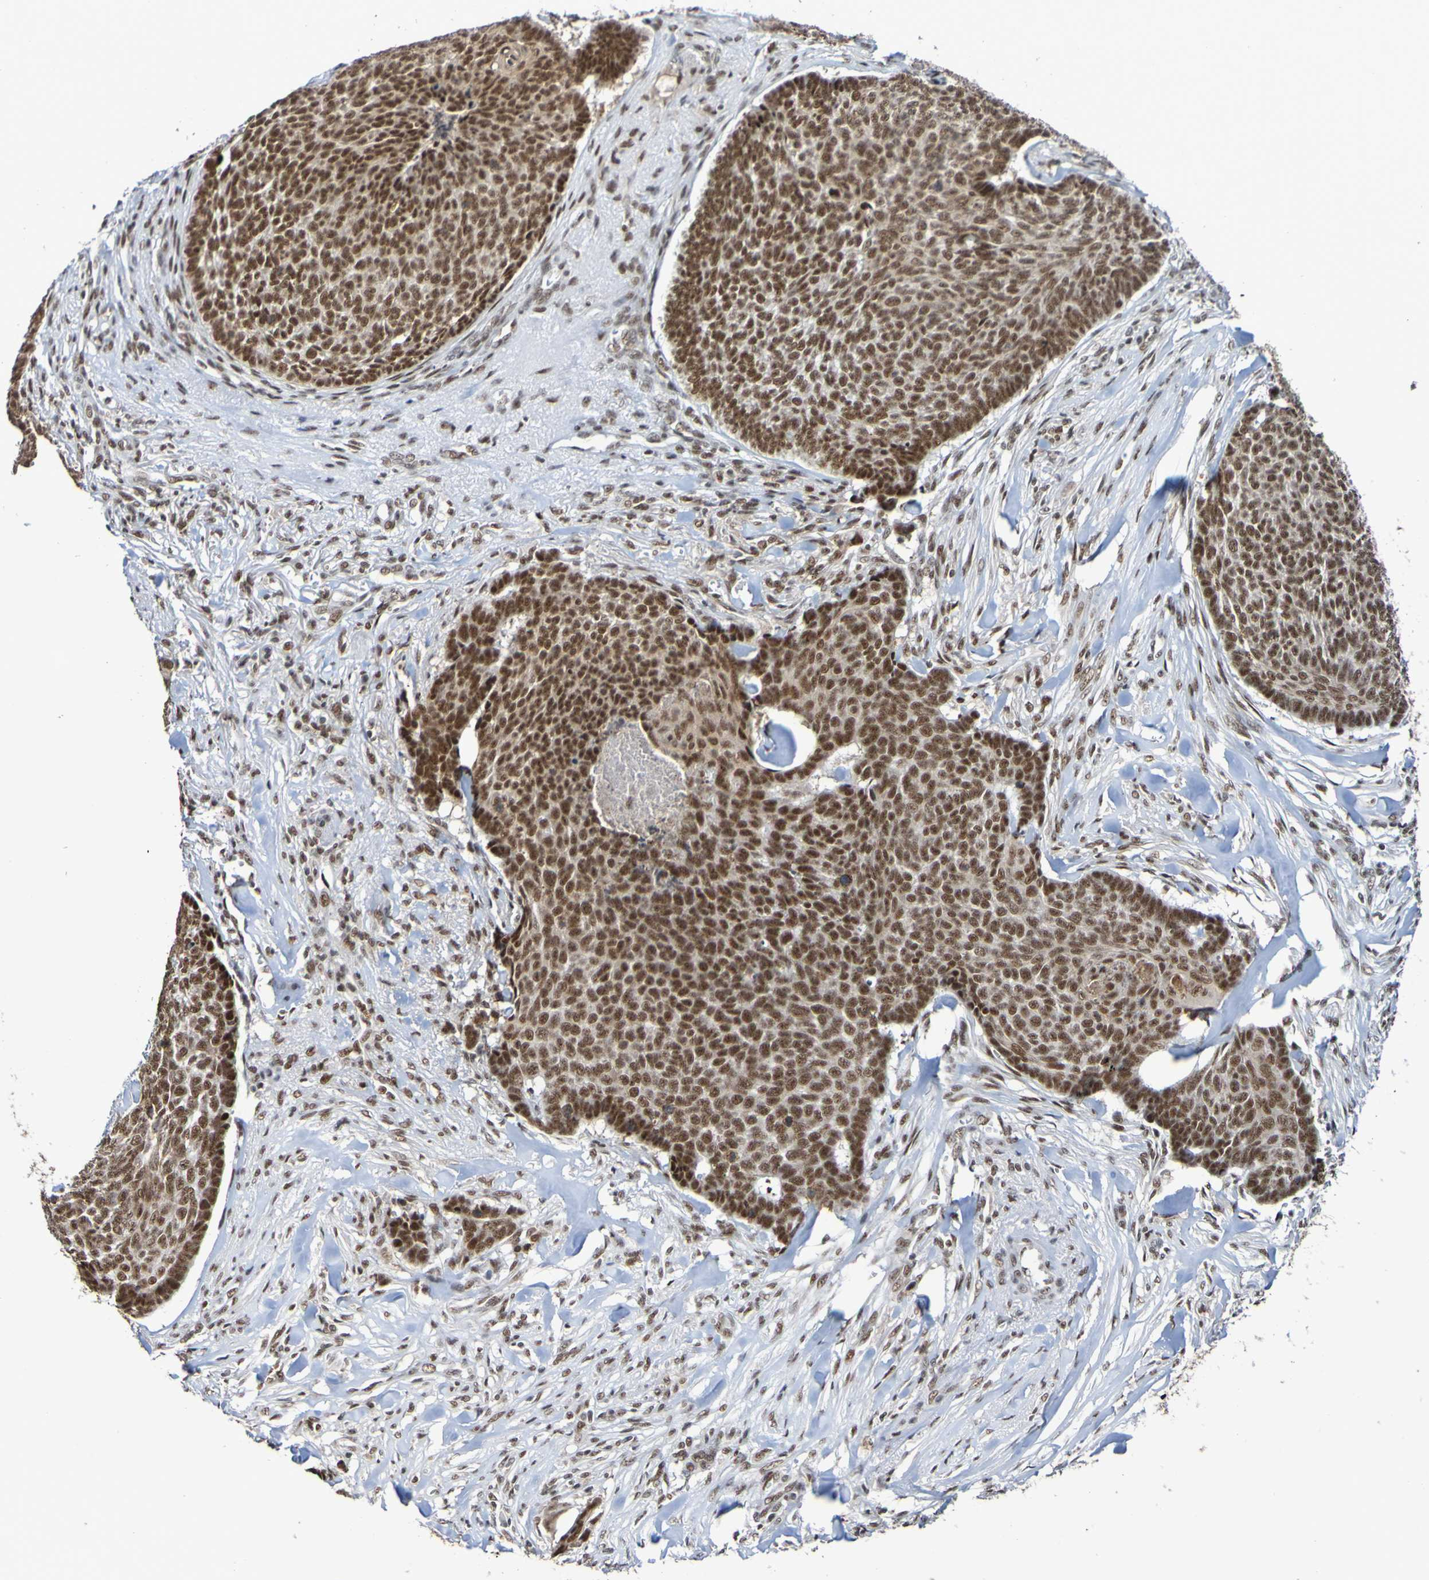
{"staining": {"intensity": "strong", "quantity": ">75%", "location": "nuclear"}, "tissue": "skin cancer", "cell_type": "Tumor cells", "image_type": "cancer", "snomed": [{"axis": "morphology", "description": "Basal cell carcinoma"}, {"axis": "topography", "description": "Skin"}], "caption": "DAB immunohistochemical staining of human skin cancer (basal cell carcinoma) exhibits strong nuclear protein positivity in approximately >75% of tumor cells.", "gene": "CDC5L", "patient": {"sex": "male", "age": 84}}